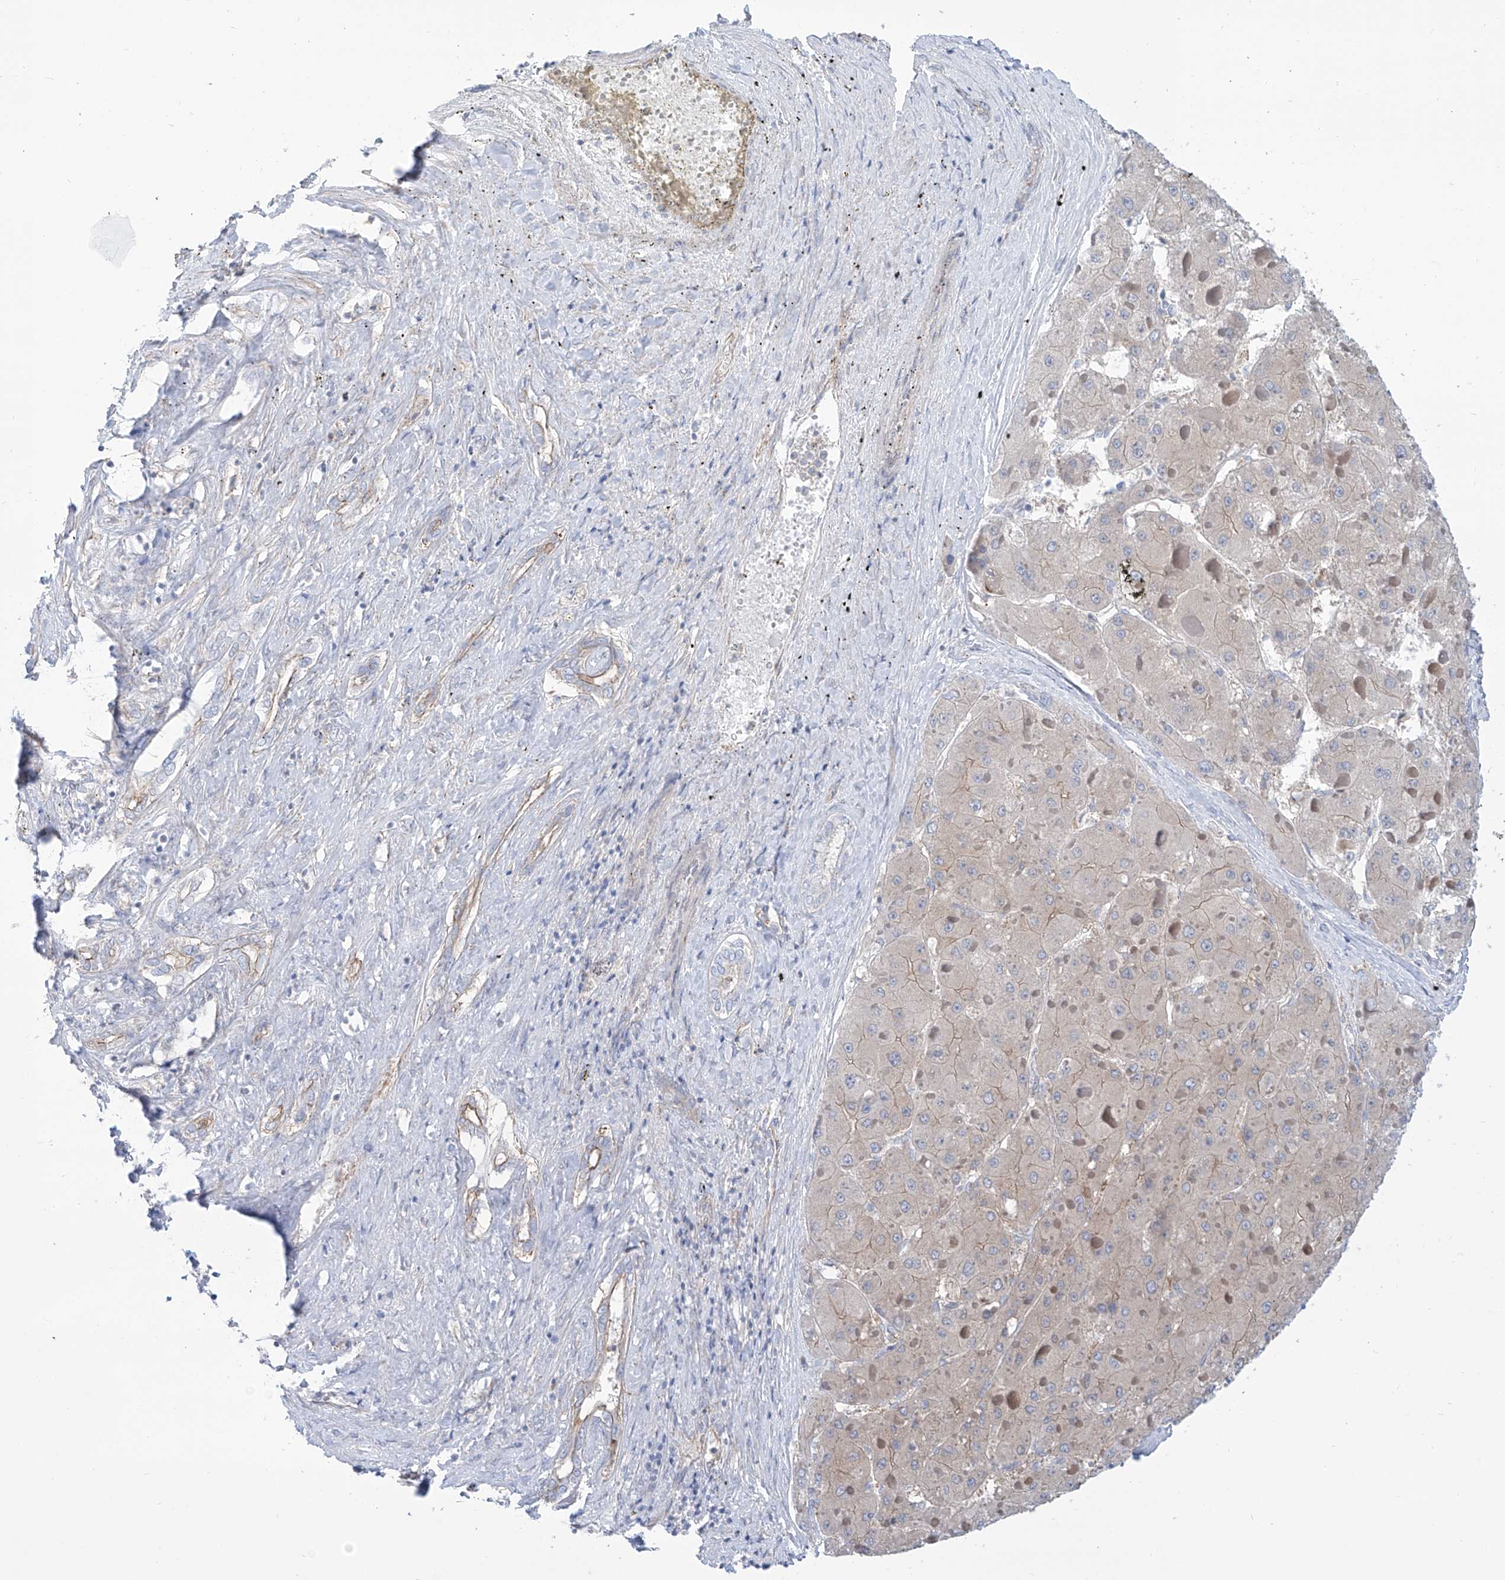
{"staining": {"intensity": "negative", "quantity": "none", "location": "none"}, "tissue": "liver cancer", "cell_type": "Tumor cells", "image_type": "cancer", "snomed": [{"axis": "morphology", "description": "Carcinoma, Hepatocellular, NOS"}, {"axis": "topography", "description": "Liver"}], "caption": "A high-resolution histopathology image shows immunohistochemistry (IHC) staining of hepatocellular carcinoma (liver), which displays no significant expression in tumor cells. Nuclei are stained in blue.", "gene": "TMEM209", "patient": {"sex": "female", "age": 73}}